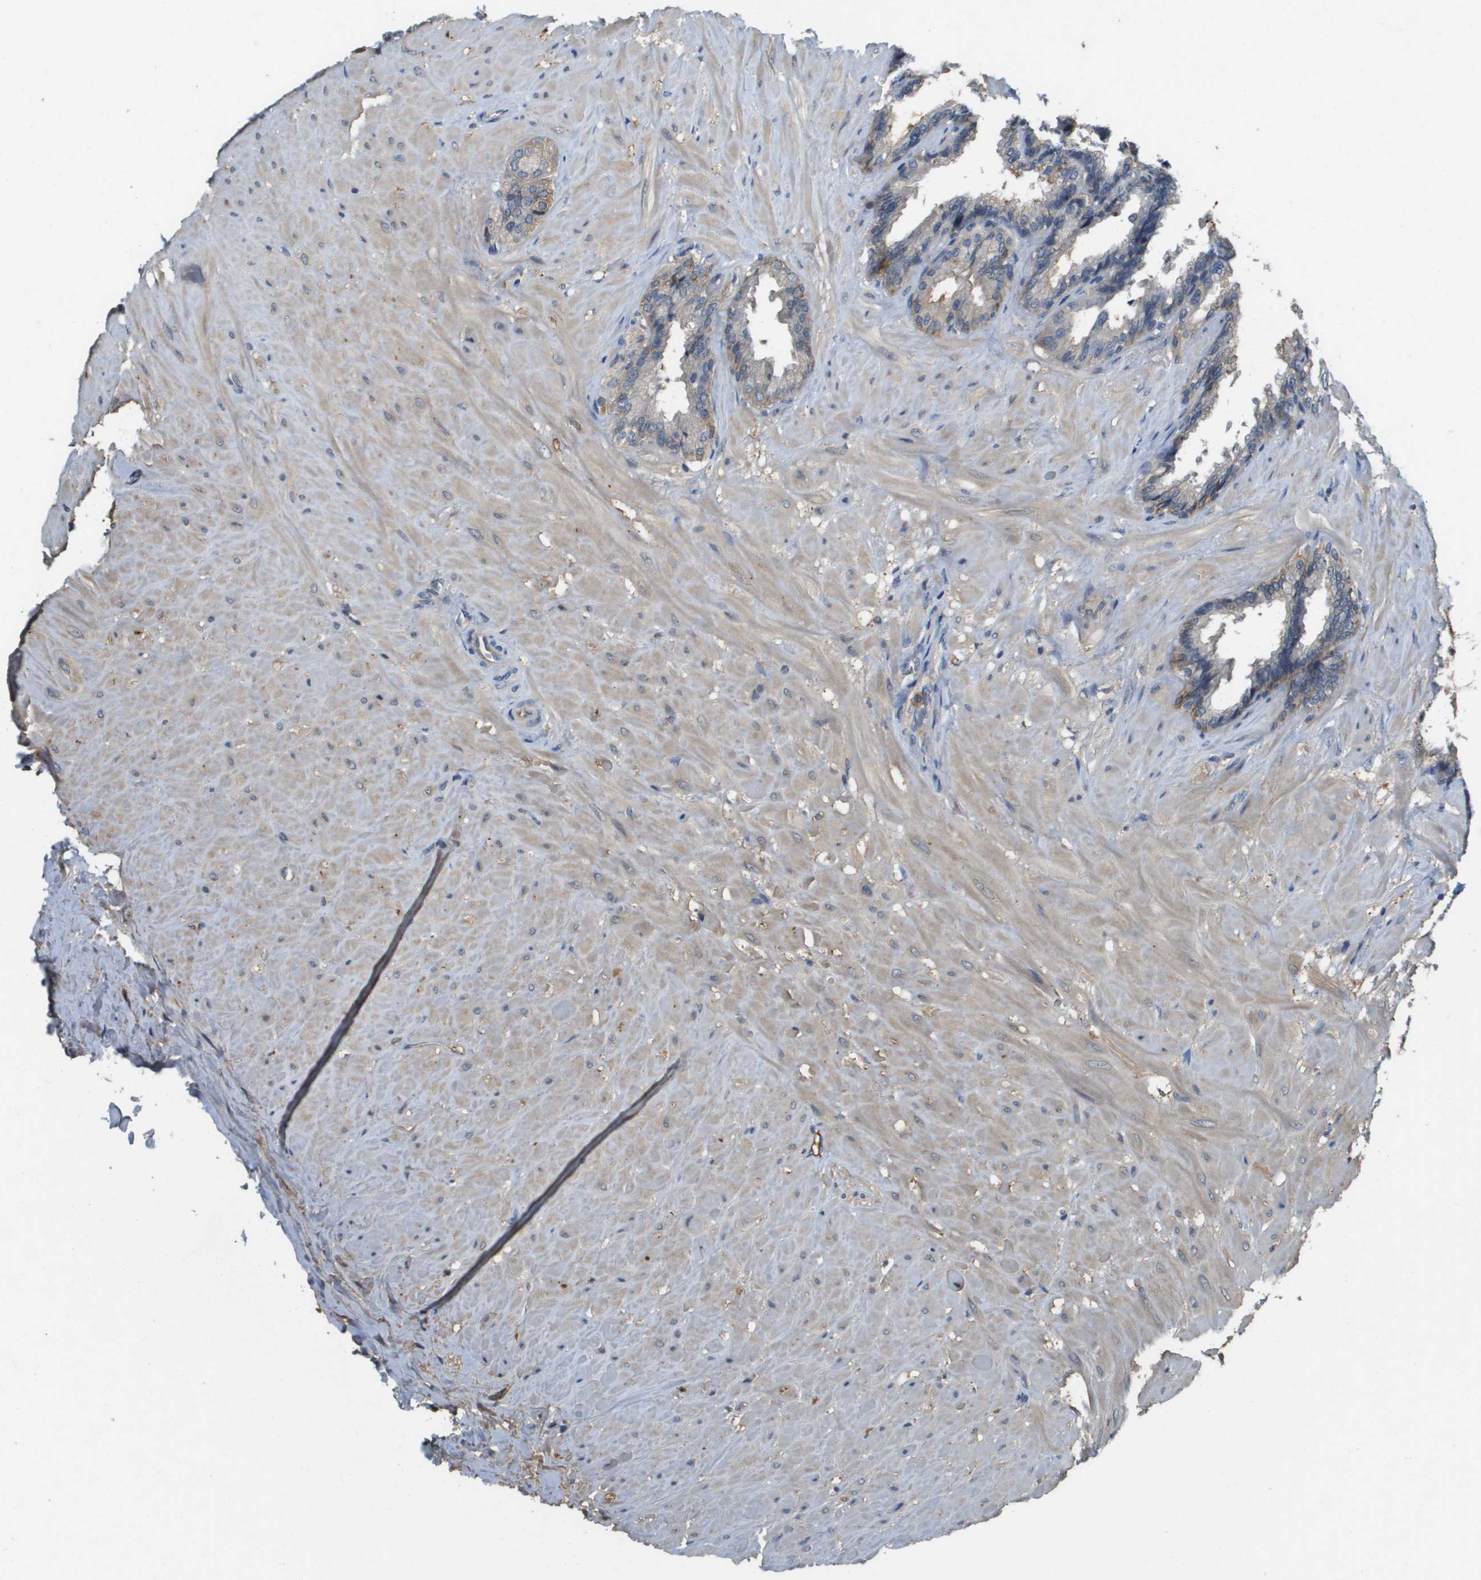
{"staining": {"intensity": "weak", "quantity": "<25%", "location": "cytoplasmic/membranous"}, "tissue": "seminal vesicle", "cell_type": "Glandular cells", "image_type": "normal", "snomed": [{"axis": "morphology", "description": "Normal tissue, NOS"}, {"axis": "topography", "description": "Seminal veicle"}], "caption": "The photomicrograph displays no staining of glandular cells in benign seminal vesicle.", "gene": "SLC16A3", "patient": {"sex": "male", "age": 46}}